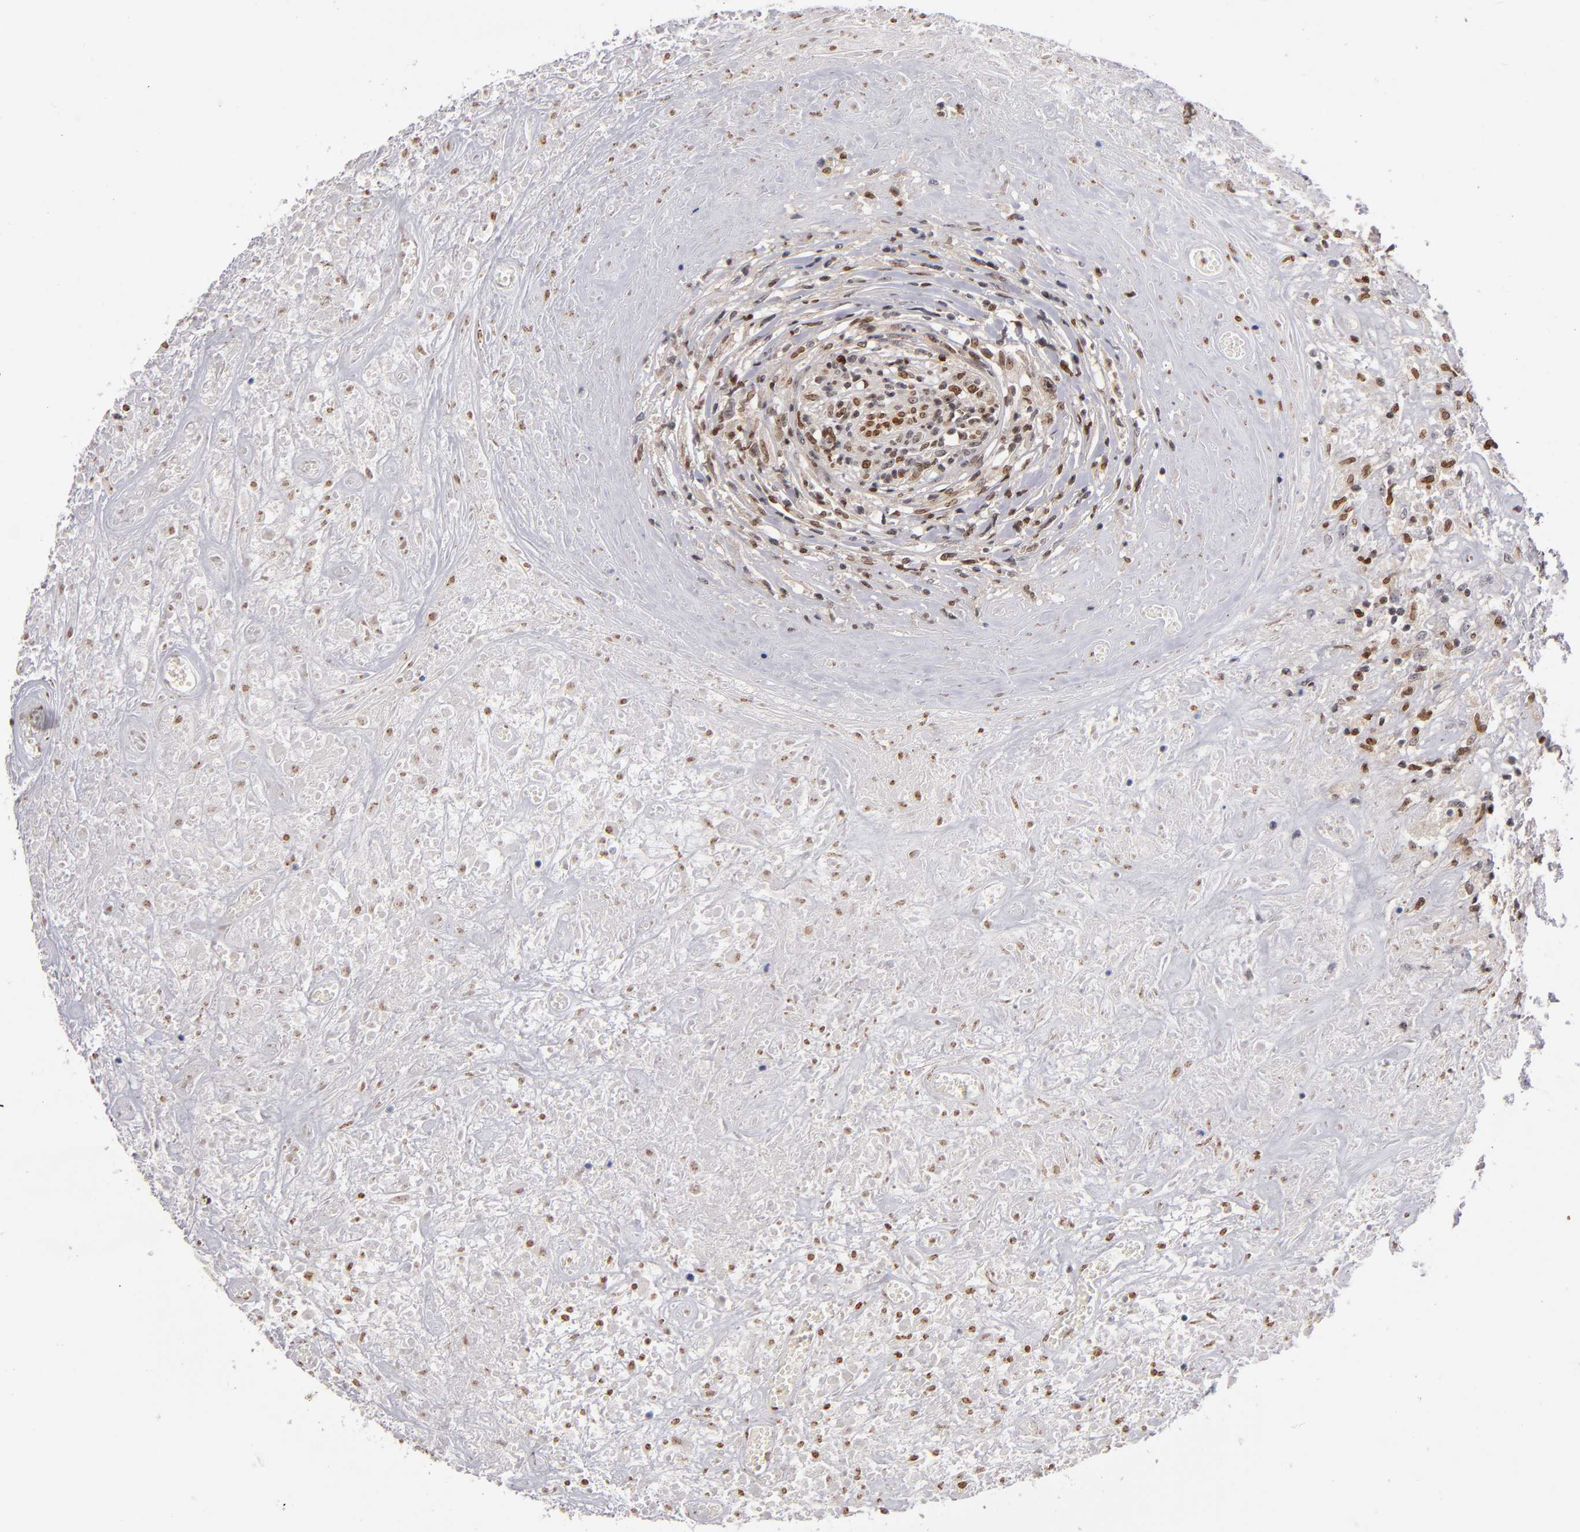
{"staining": {"intensity": "weak", "quantity": ">75%", "location": "cytoplasmic/membranous,nuclear"}, "tissue": "lymphoma", "cell_type": "Tumor cells", "image_type": "cancer", "snomed": [{"axis": "morphology", "description": "Hodgkin's disease, NOS"}, {"axis": "topography", "description": "Lymph node"}], "caption": "Immunohistochemistry photomicrograph of lymphoma stained for a protein (brown), which shows low levels of weak cytoplasmic/membranous and nuclear staining in approximately >75% of tumor cells.", "gene": "PCNX4", "patient": {"sex": "male", "age": 46}}